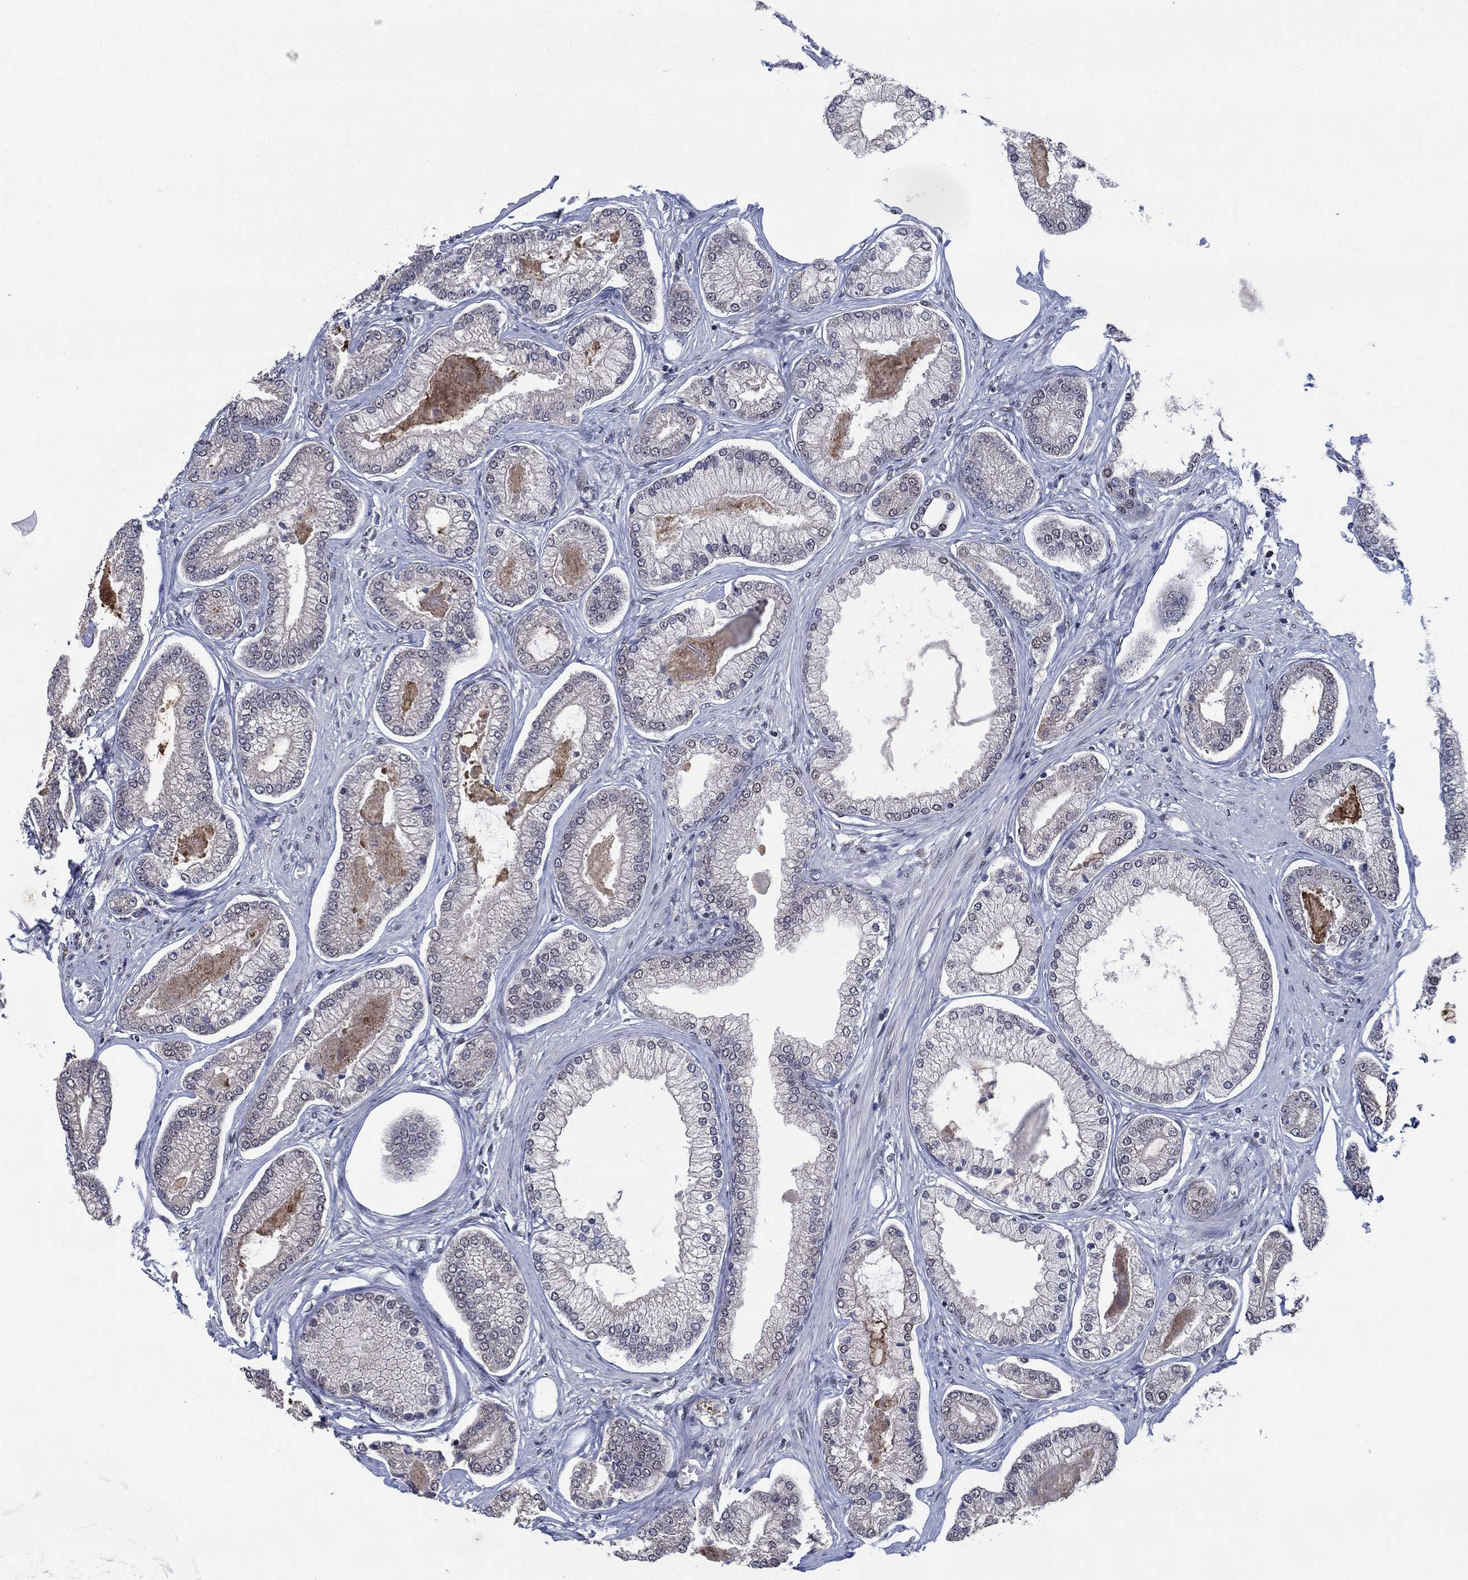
{"staining": {"intensity": "negative", "quantity": "none", "location": "none"}, "tissue": "prostate cancer", "cell_type": "Tumor cells", "image_type": "cancer", "snomed": [{"axis": "morphology", "description": "Adenocarcinoma, Low grade"}, {"axis": "topography", "description": "Prostate"}], "caption": "An IHC micrograph of prostate low-grade adenocarcinoma is shown. There is no staining in tumor cells of prostate low-grade adenocarcinoma.", "gene": "HTN1", "patient": {"sex": "male", "age": 57}}